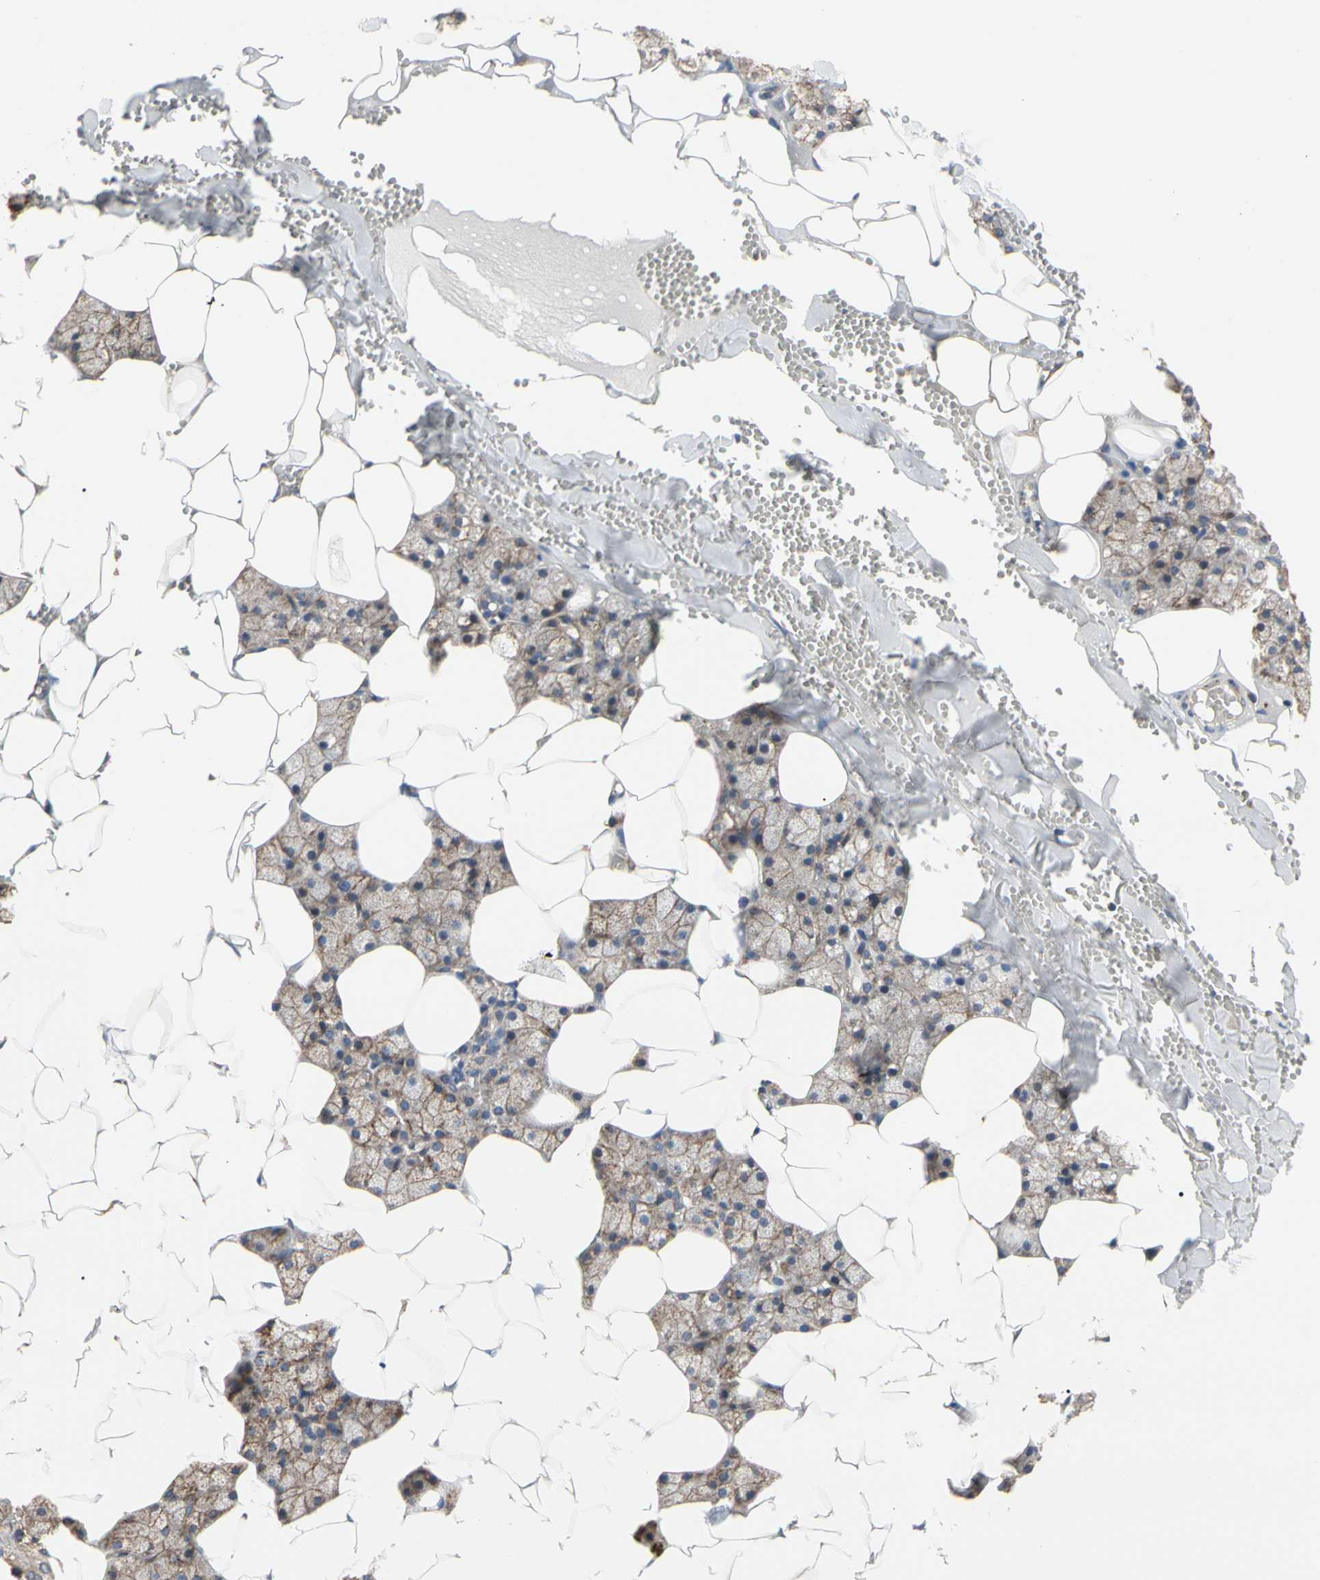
{"staining": {"intensity": "moderate", "quantity": ">75%", "location": "cytoplasmic/membranous"}, "tissue": "salivary gland", "cell_type": "Glandular cells", "image_type": "normal", "snomed": [{"axis": "morphology", "description": "Normal tissue, NOS"}, {"axis": "topography", "description": "Salivary gland"}], "caption": "This histopathology image demonstrates immunohistochemistry (IHC) staining of unremarkable human salivary gland, with medium moderate cytoplasmic/membranous expression in approximately >75% of glandular cells.", "gene": "GPD2", "patient": {"sex": "male", "age": 62}}